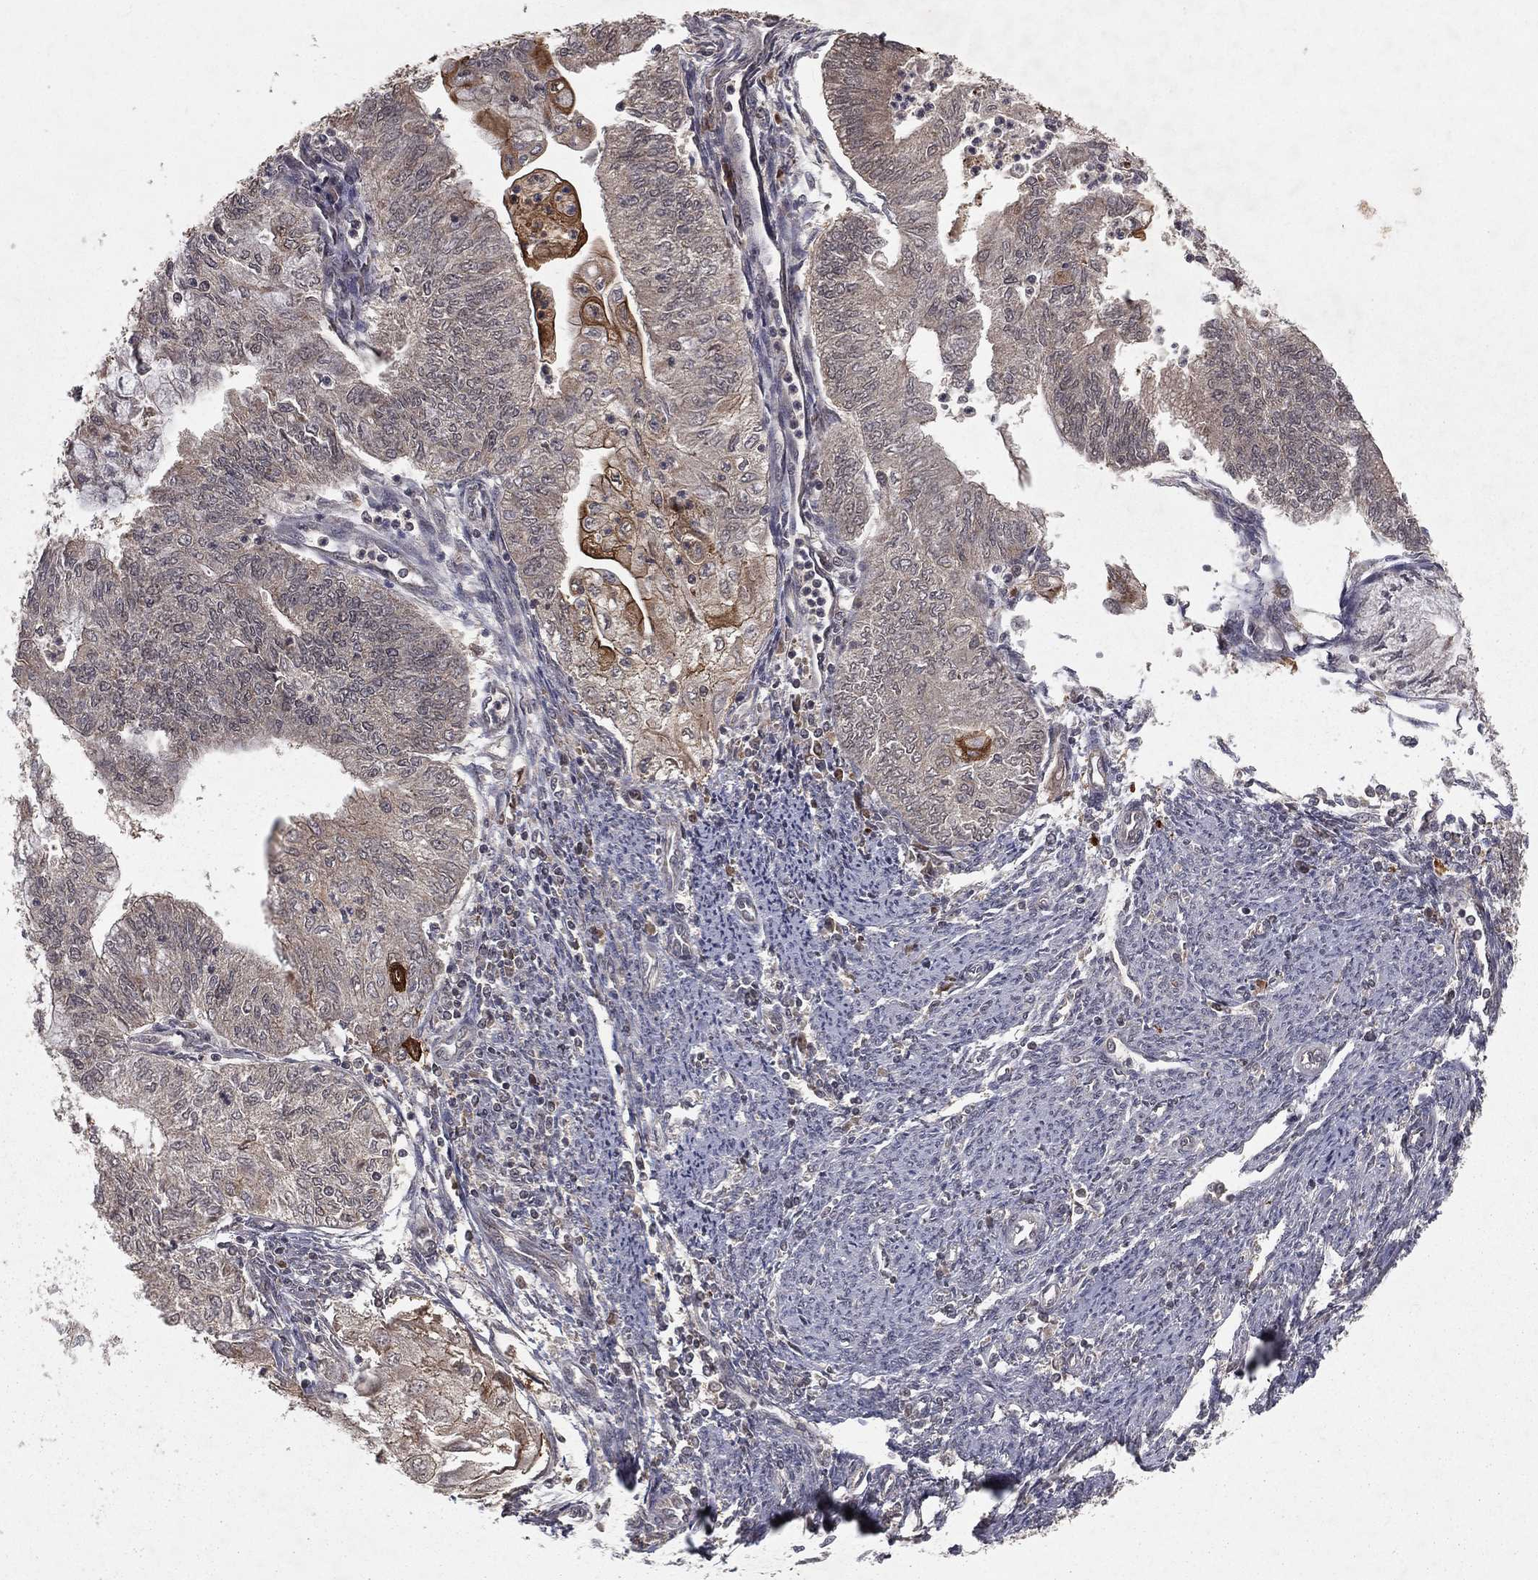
{"staining": {"intensity": "moderate", "quantity": "<25%", "location": "cytoplasmic/membranous"}, "tissue": "endometrial cancer", "cell_type": "Tumor cells", "image_type": "cancer", "snomed": [{"axis": "morphology", "description": "Adenocarcinoma, NOS"}, {"axis": "topography", "description": "Endometrium"}], "caption": "This micrograph reveals endometrial adenocarcinoma stained with immunohistochemistry (IHC) to label a protein in brown. The cytoplasmic/membranous of tumor cells show moderate positivity for the protein. Nuclei are counter-stained blue.", "gene": "ZDHHC15", "patient": {"sex": "female", "age": 59}}